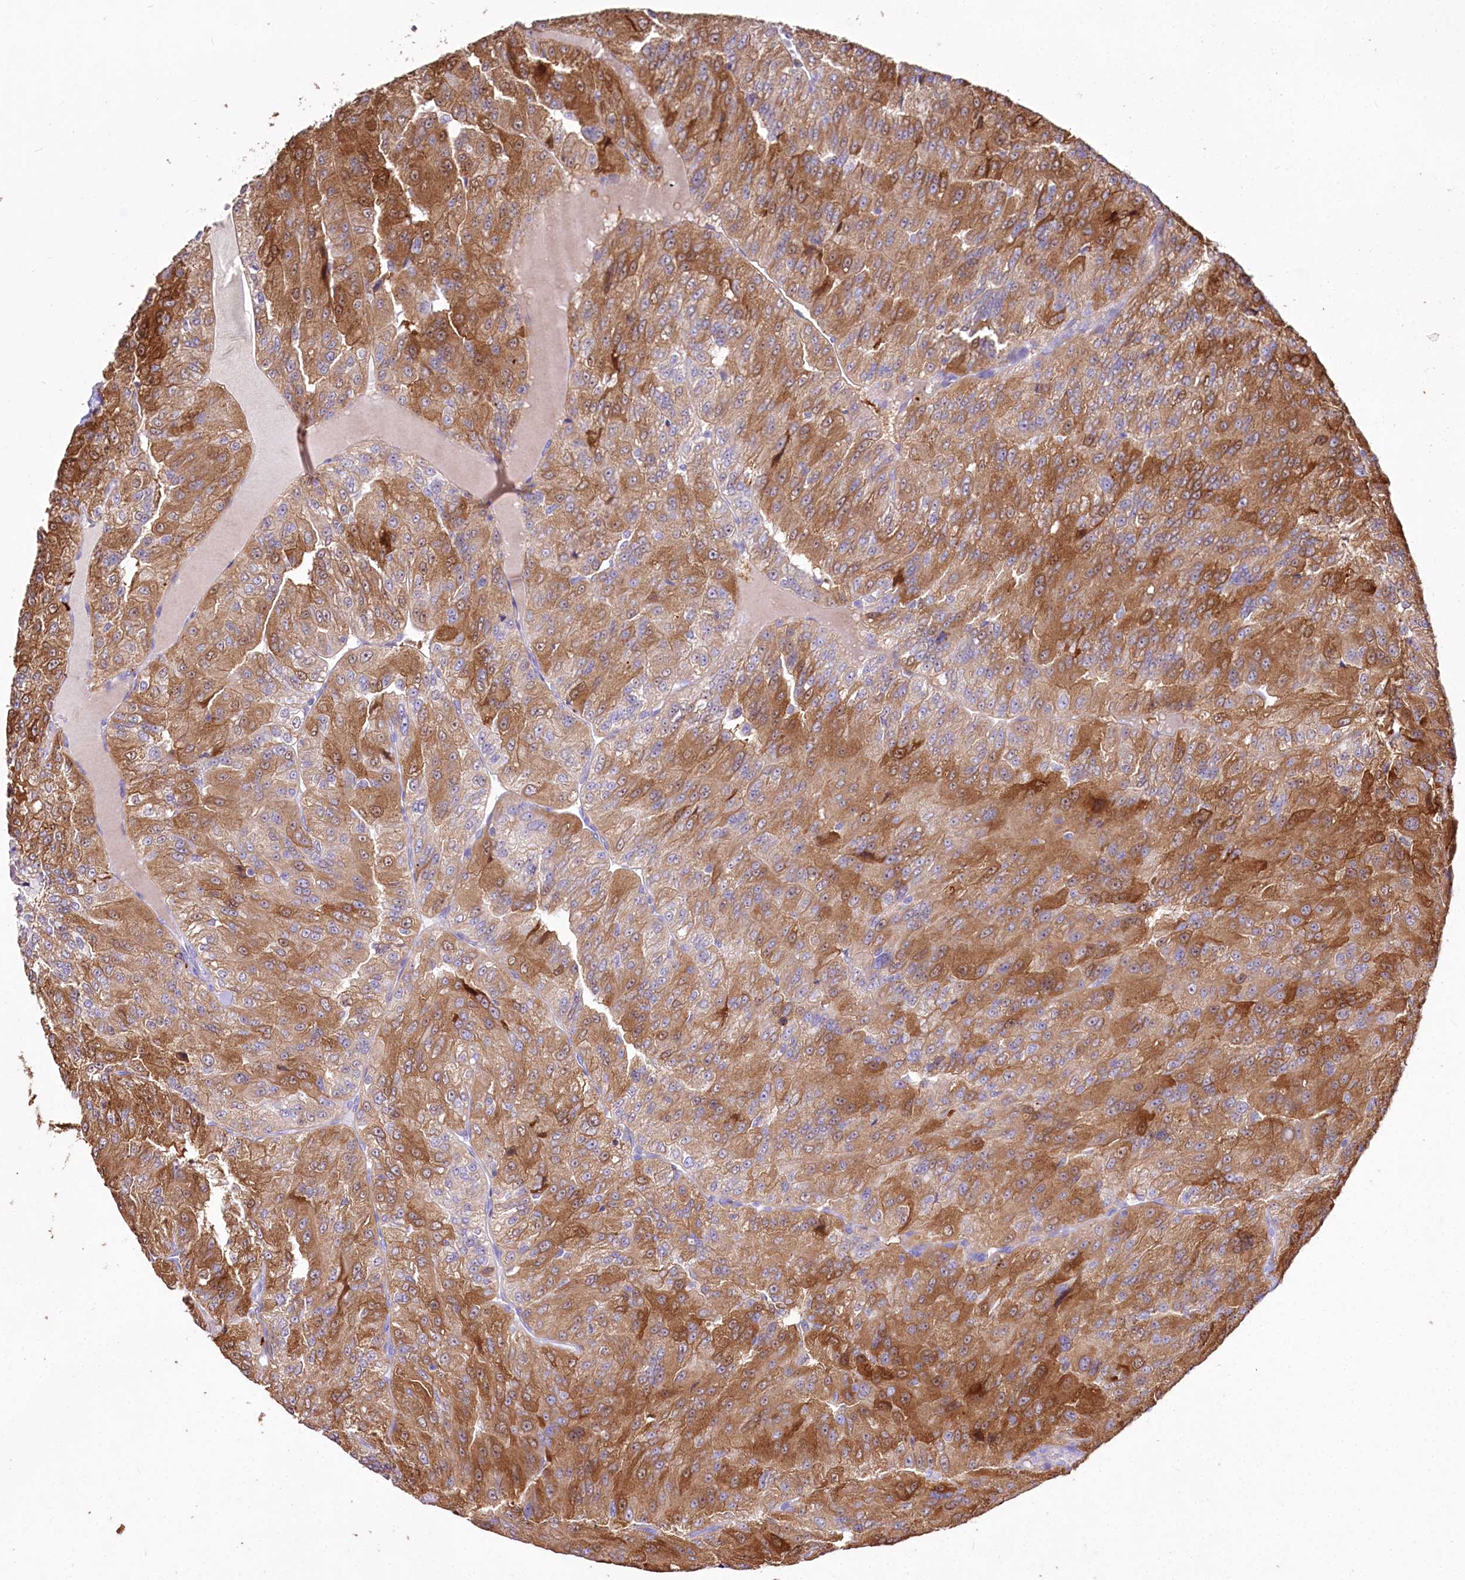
{"staining": {"intensity": "moderate", "quantity": ">75%", "location": "cytoplasmic/membranous"}, "tissue": "renal cancer", "cell_type": "Tumor cells", "image_type": "cancer", "snomed": [{"axis": "morphology", "description": "Adenocarcinoma, NOS"}, {"axis": "topography", "description": "Kidney"}], "caption": "Immunohistochemistry (IHC) micrograph of neoplastic tissue: adenocarcinoma (renal) stained using IHC displays medium levels of moderate protein expression localized specifically in the cytoplasmic/membranous of tumor cells, appearing as a cytoplasmic/membranous brown color.", "gene": "PTER", "patient": {"sex": "female", "age": 63}}